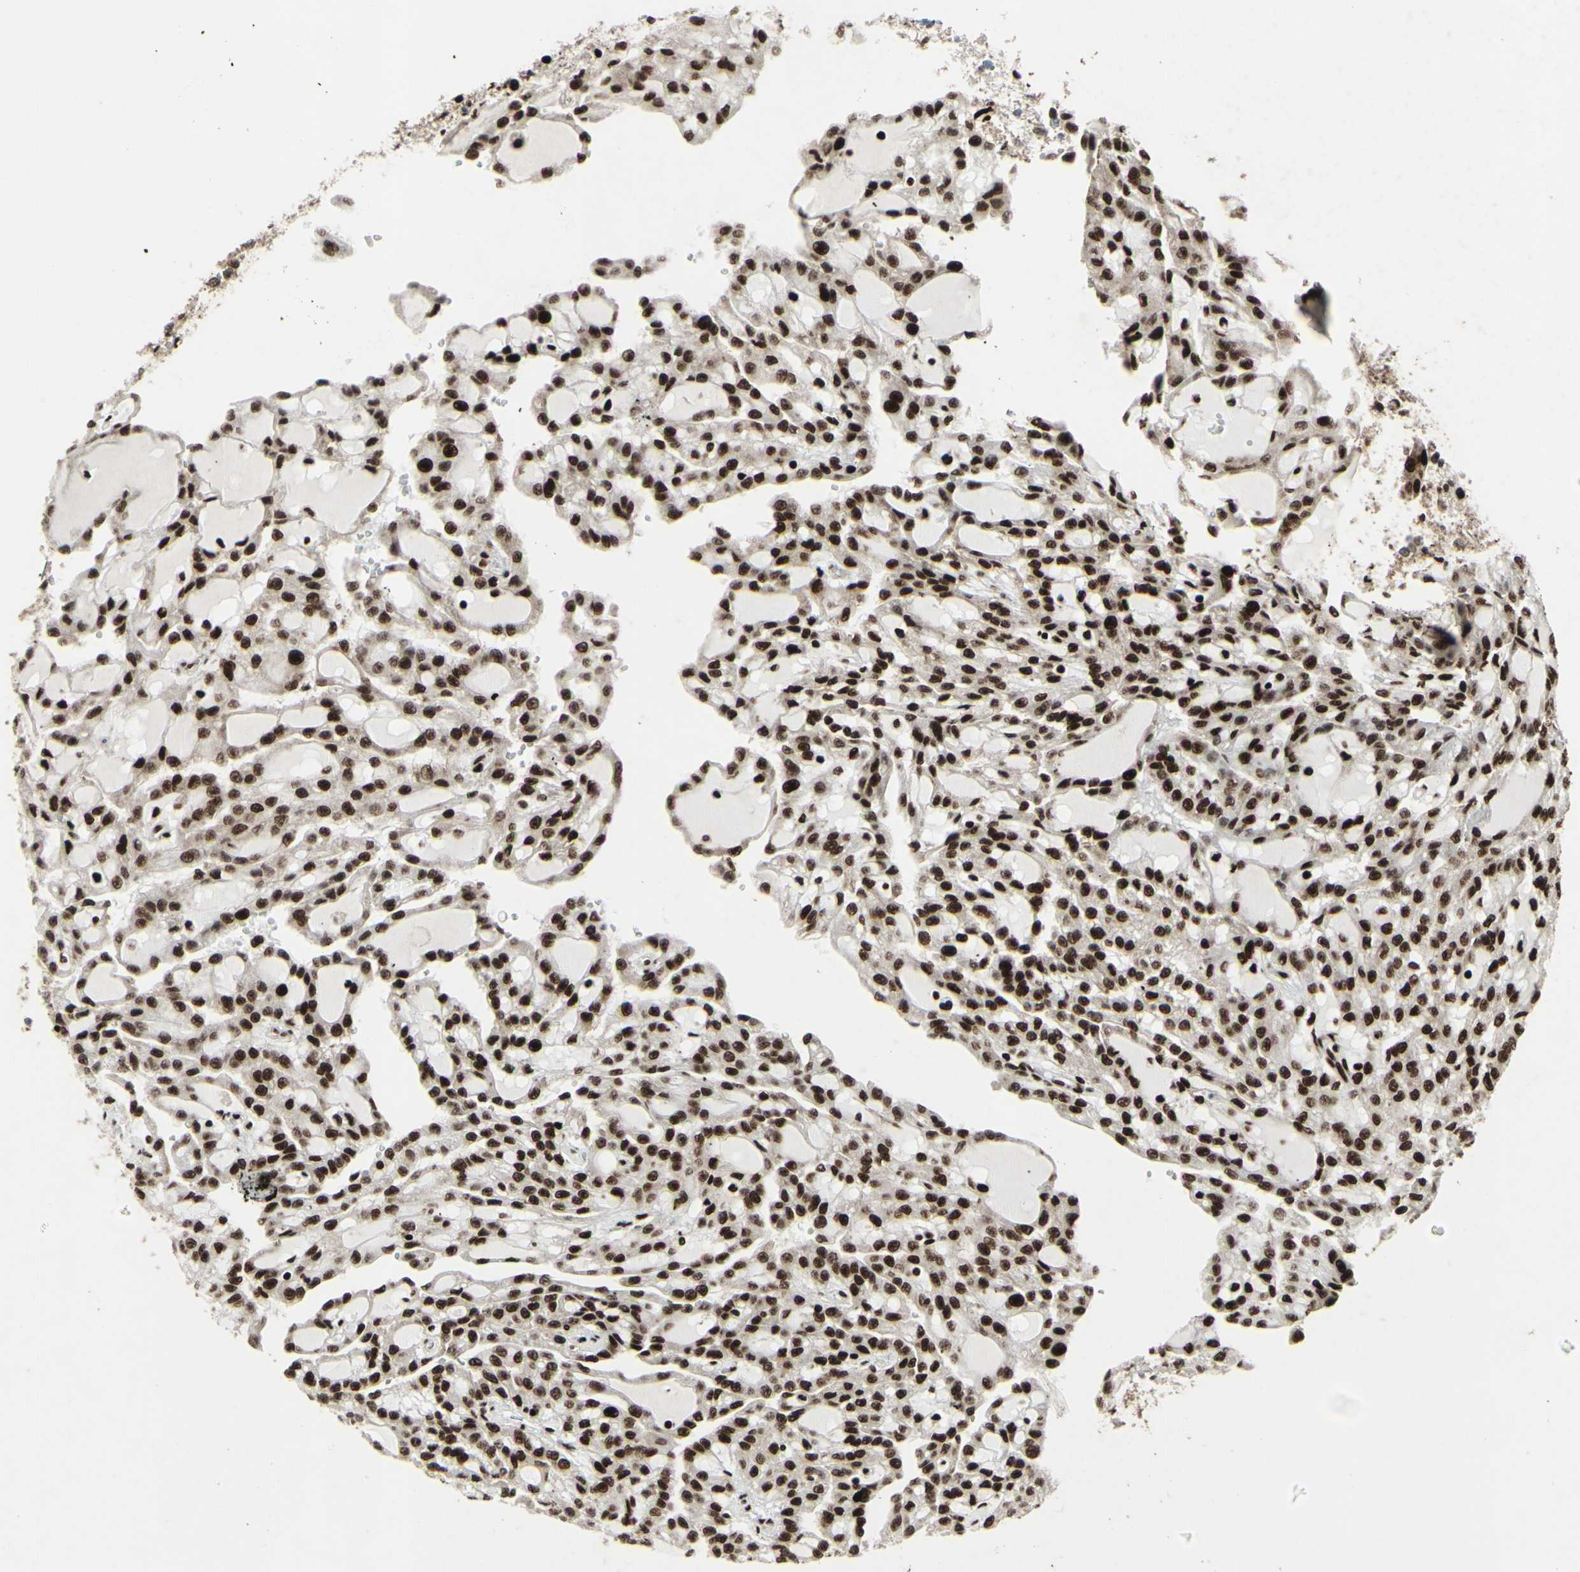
{"staining": {"intensity": "strong", "quantity": ">75%", "location": "nuclear"}, "tissue": "renal cancer", "cell_type": "Tumor cells", "image_type": "cancer", "snomed": [{"axis": "morphology", "description": "Adenocarcinoma, NOS"}, {"axis": "topography", "description": "Kidney"}], "caption": "Immunohistochemistry (DAB) staining of human renal cancer displays strong nuclear protein positivity in about >75% of tumor cells.", "gene": "U2AF2", "patient": {"sex": "male", "age": 63}}